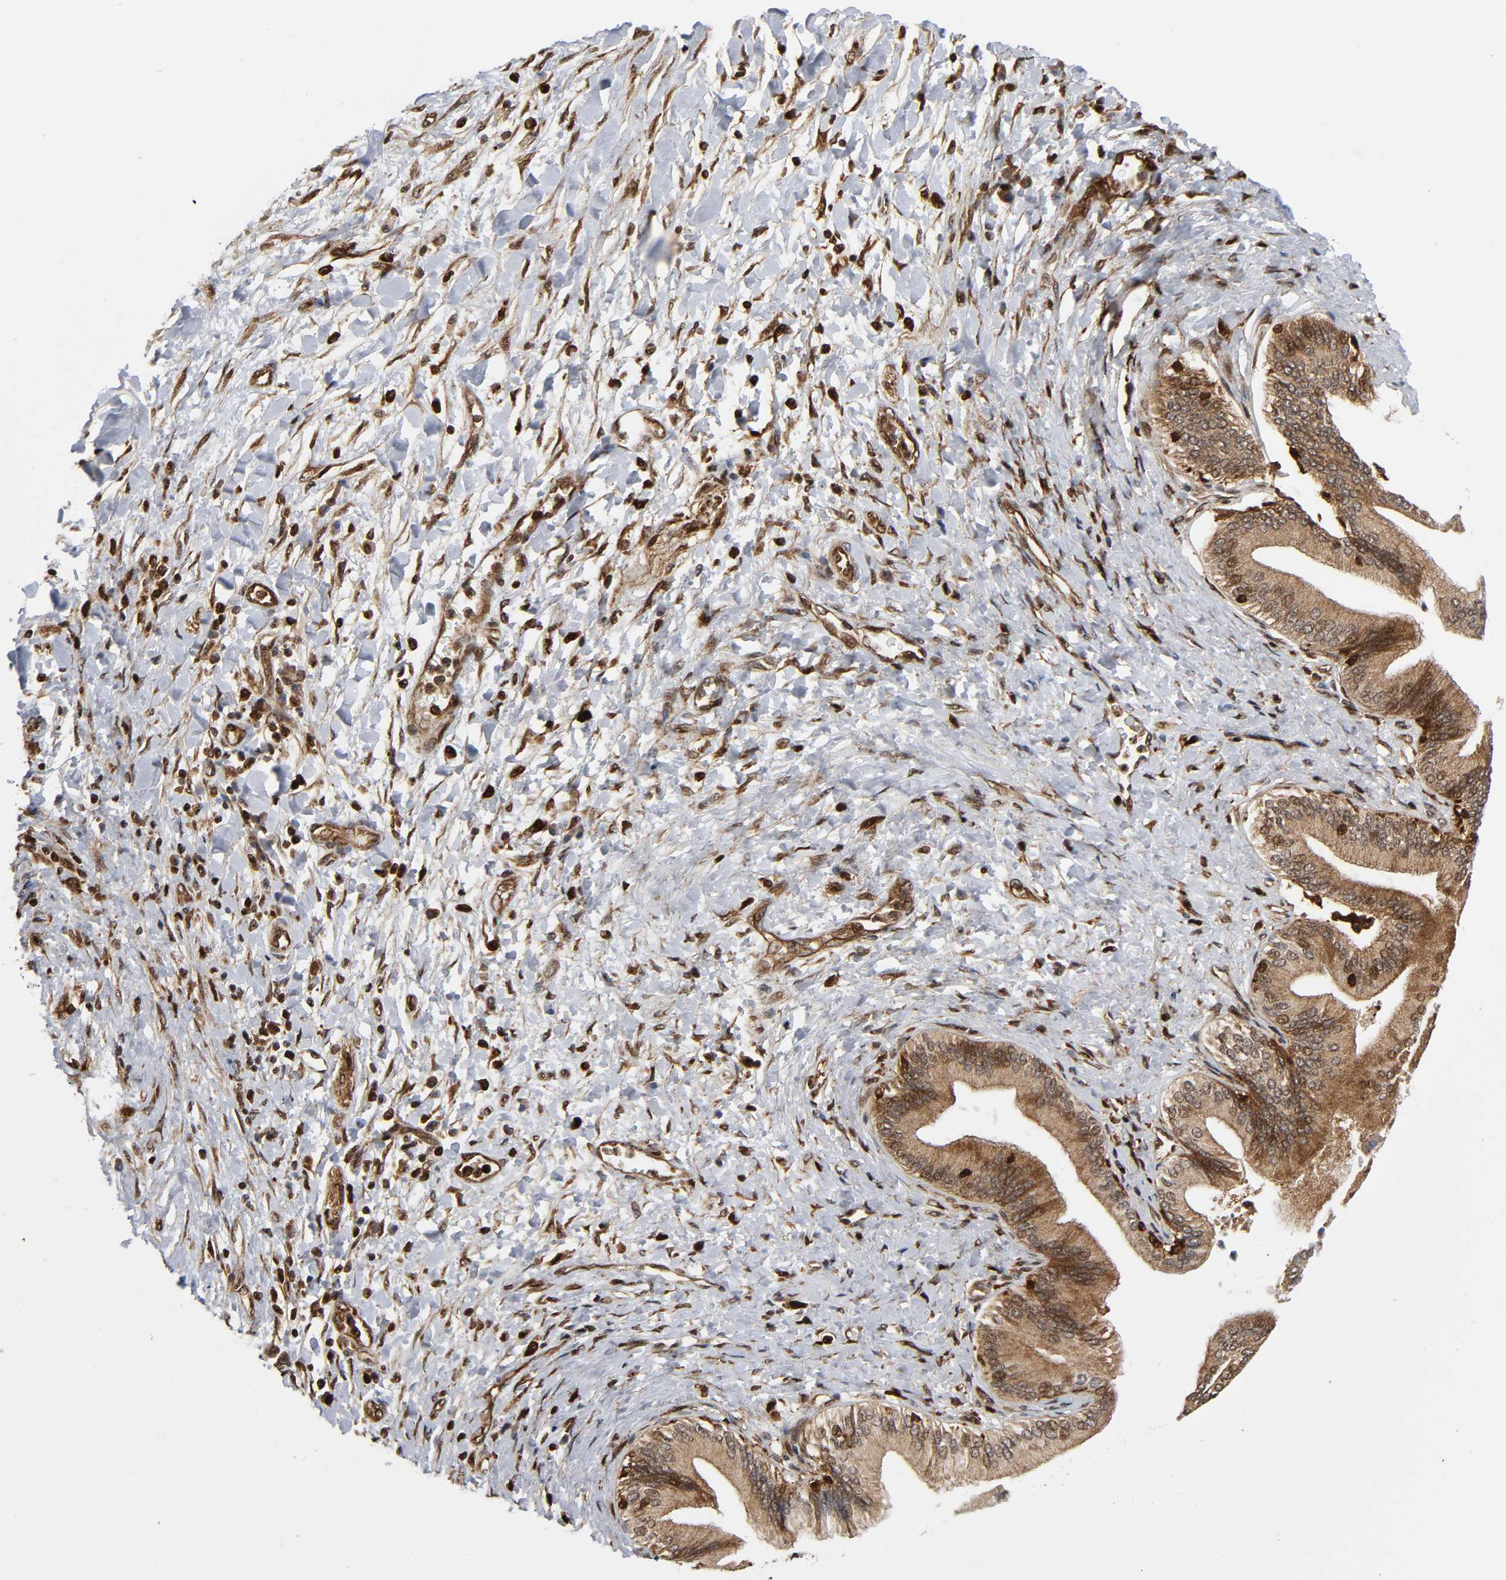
{"staining": {"intensity": "strong", "quantity": ">75%", "location": "cytoplasmic/membranous,nuclear"}, "tissue": "adipose tissue", "cell_type": "Adipocytes", "image_type": "normal", "snomed": [{"axis": "morphology", "description": "Normal tissue, NOS"}, {"axis": "morphology", "description": "Cholangiocarcinoma"}, {"axis": "topography", "description": "Liver"}, {"axis": "topography", "description": "Peripheral nerve tissue"}], "caption": "IHC histopathology image of normal adipose tissue: adipose tissue stained using IHC shows high levels of strong protein expression localized specifically in the cytoplasmic/membranous,nuclear of adipocytes, appearing as a cytoplasmic/membranous,nuclear brown color.", "gene": "MAPK1", "patient": {"sex": "male", "age": 50}}